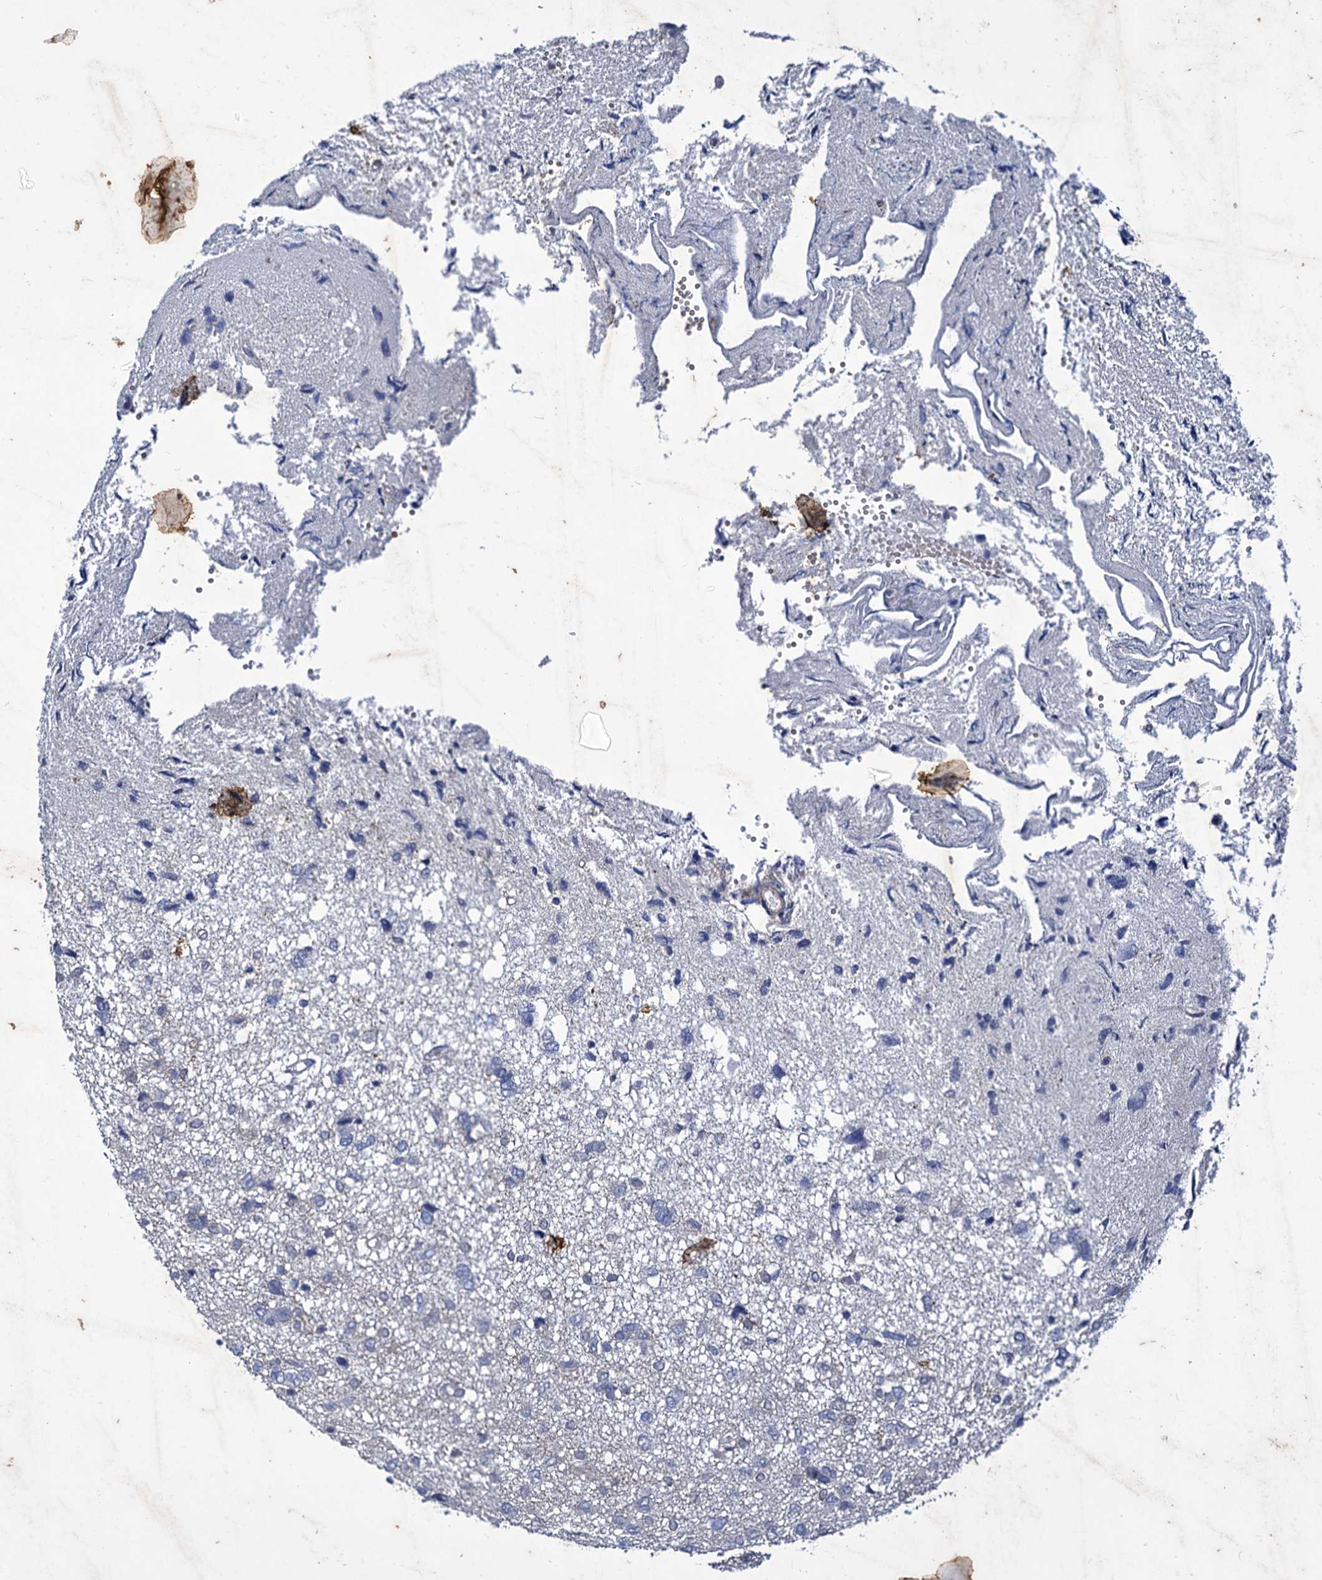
{"staining": {"intensity": "negative", "quantity": "none", "location": "none"}, "tissue": "glioma", "cell_type": "Tumor cells", "image_type": "cancer", "snomed": [{"axis": "morphology", "description": "Glioma, malignant, High grade"}, {"axis": "topography", "description": "Brain"}], "caption": "This histopathology image is of high-grade glioma (malignant) stained with immunohistochemistry to label a protein in brown with the nuclei are counter-stained blue. There is no staining in tumor cells. The staining was performed using DAB (3,3'-diaminobenzidine) to visualize the protein expression in brown, while the nuclei were stained in blue with hematoxylin (Magnification: 20x).", "gene": "AXL", "patient": {"sex": "female", "age": 59}}